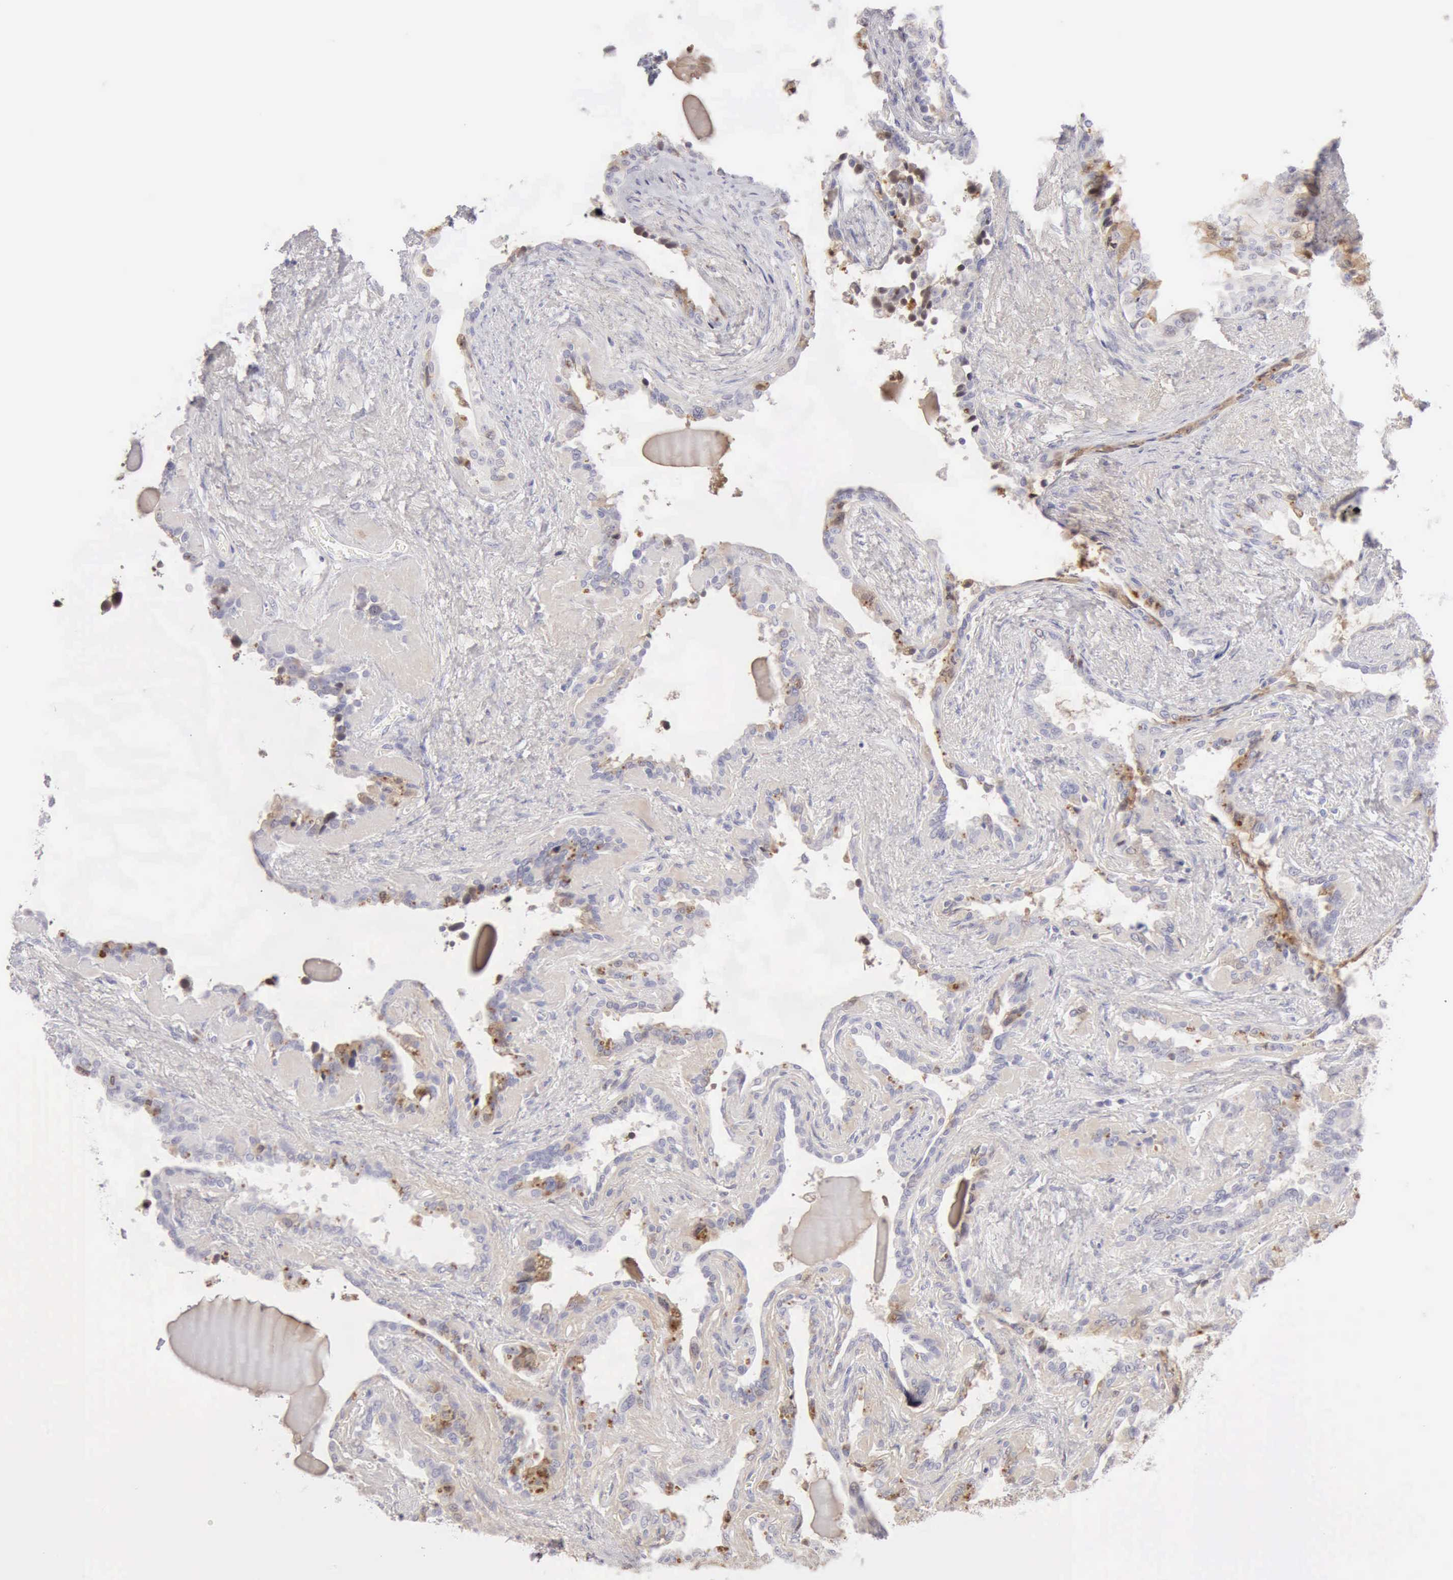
{"staining": {"intensity": "moderate", "quantity": "25%-75%", "location": "cytoplasmic/membranous"}, "tissue": "seminal vesicle", "cell_type": "Glandular cells", "image_type": "normal", "snomed": [{"axis": "morphology", "description": "Normal tissue, NOS"}, {"axis": "morphology", "description": "Inflammation, NOS"}, {"axis": "topography", "description": "Urinary bladder"}, {"axis": "topography", "description": "Prostate"}, {"axis": "topography", "description": "Seminal veicle"}], "caption": "Normal seminal vesicle demonstrates moderate cytoplasmic/membranous positivity in about 25%-75% of glandular cells, visualized by immunohistochemistry.", "gene": "RNASE1", "patient": {"sex": "male", "age": 82}}